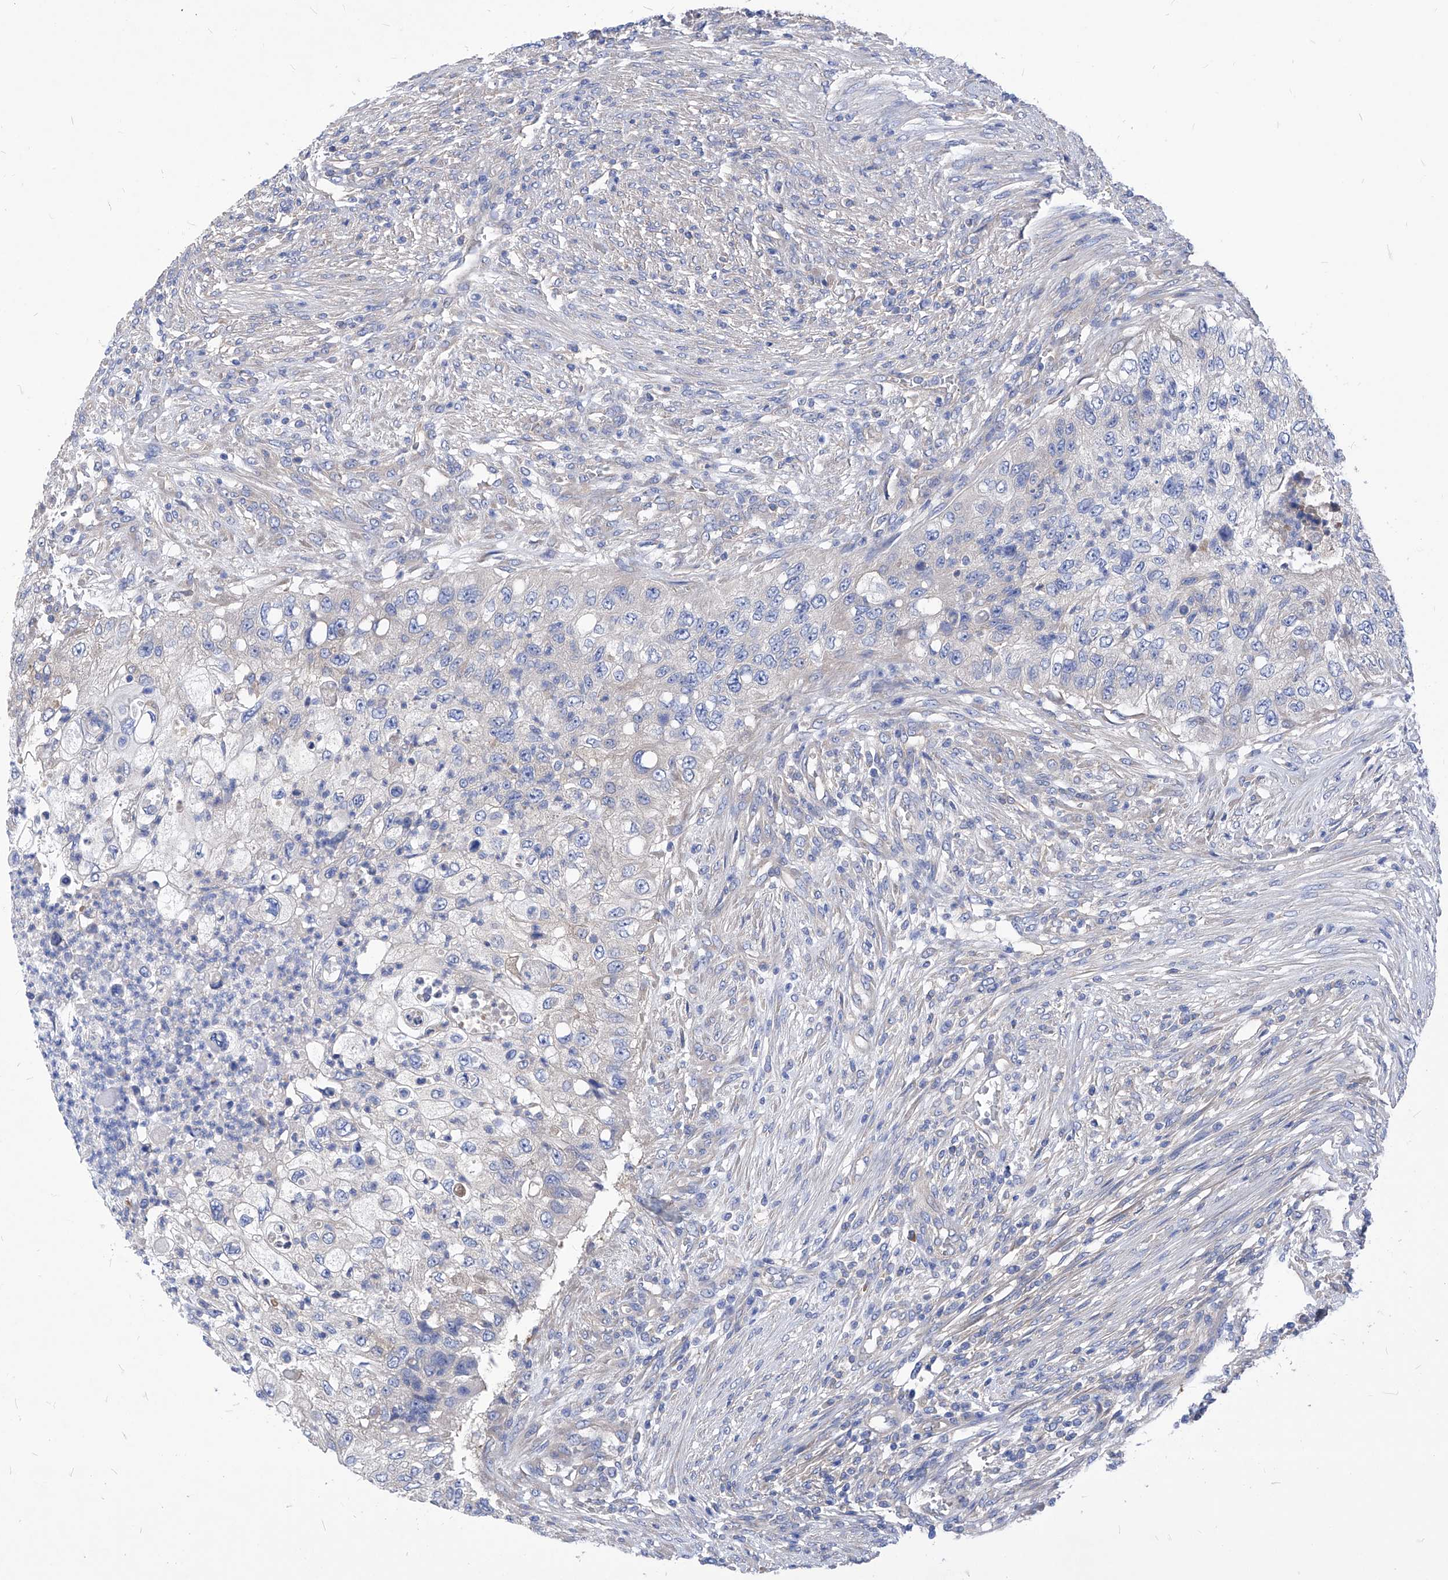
{"staining": {"intensity": "negative", "quantity": "none", "location": "none"}, "tissue": "urothelial cancer", "cell_type": "Tumor cells", "image_type": "cancer", "snomed": [{"axis": "morphology", "description": "Urothelial carcinoma, High grade"}, {"axis": "topography", "description": "Urinary bladder"}], "caption": "High magnification brightfield microscopy of urothelial cancer stained with DAB (3,3'-diaminobenzidine) (brown) and counterstained with hematoxylin (blue): tumor cells show no significant expression.", "gene": "XPNPEP1", "patient": {"sex": "female", "age": 60}}